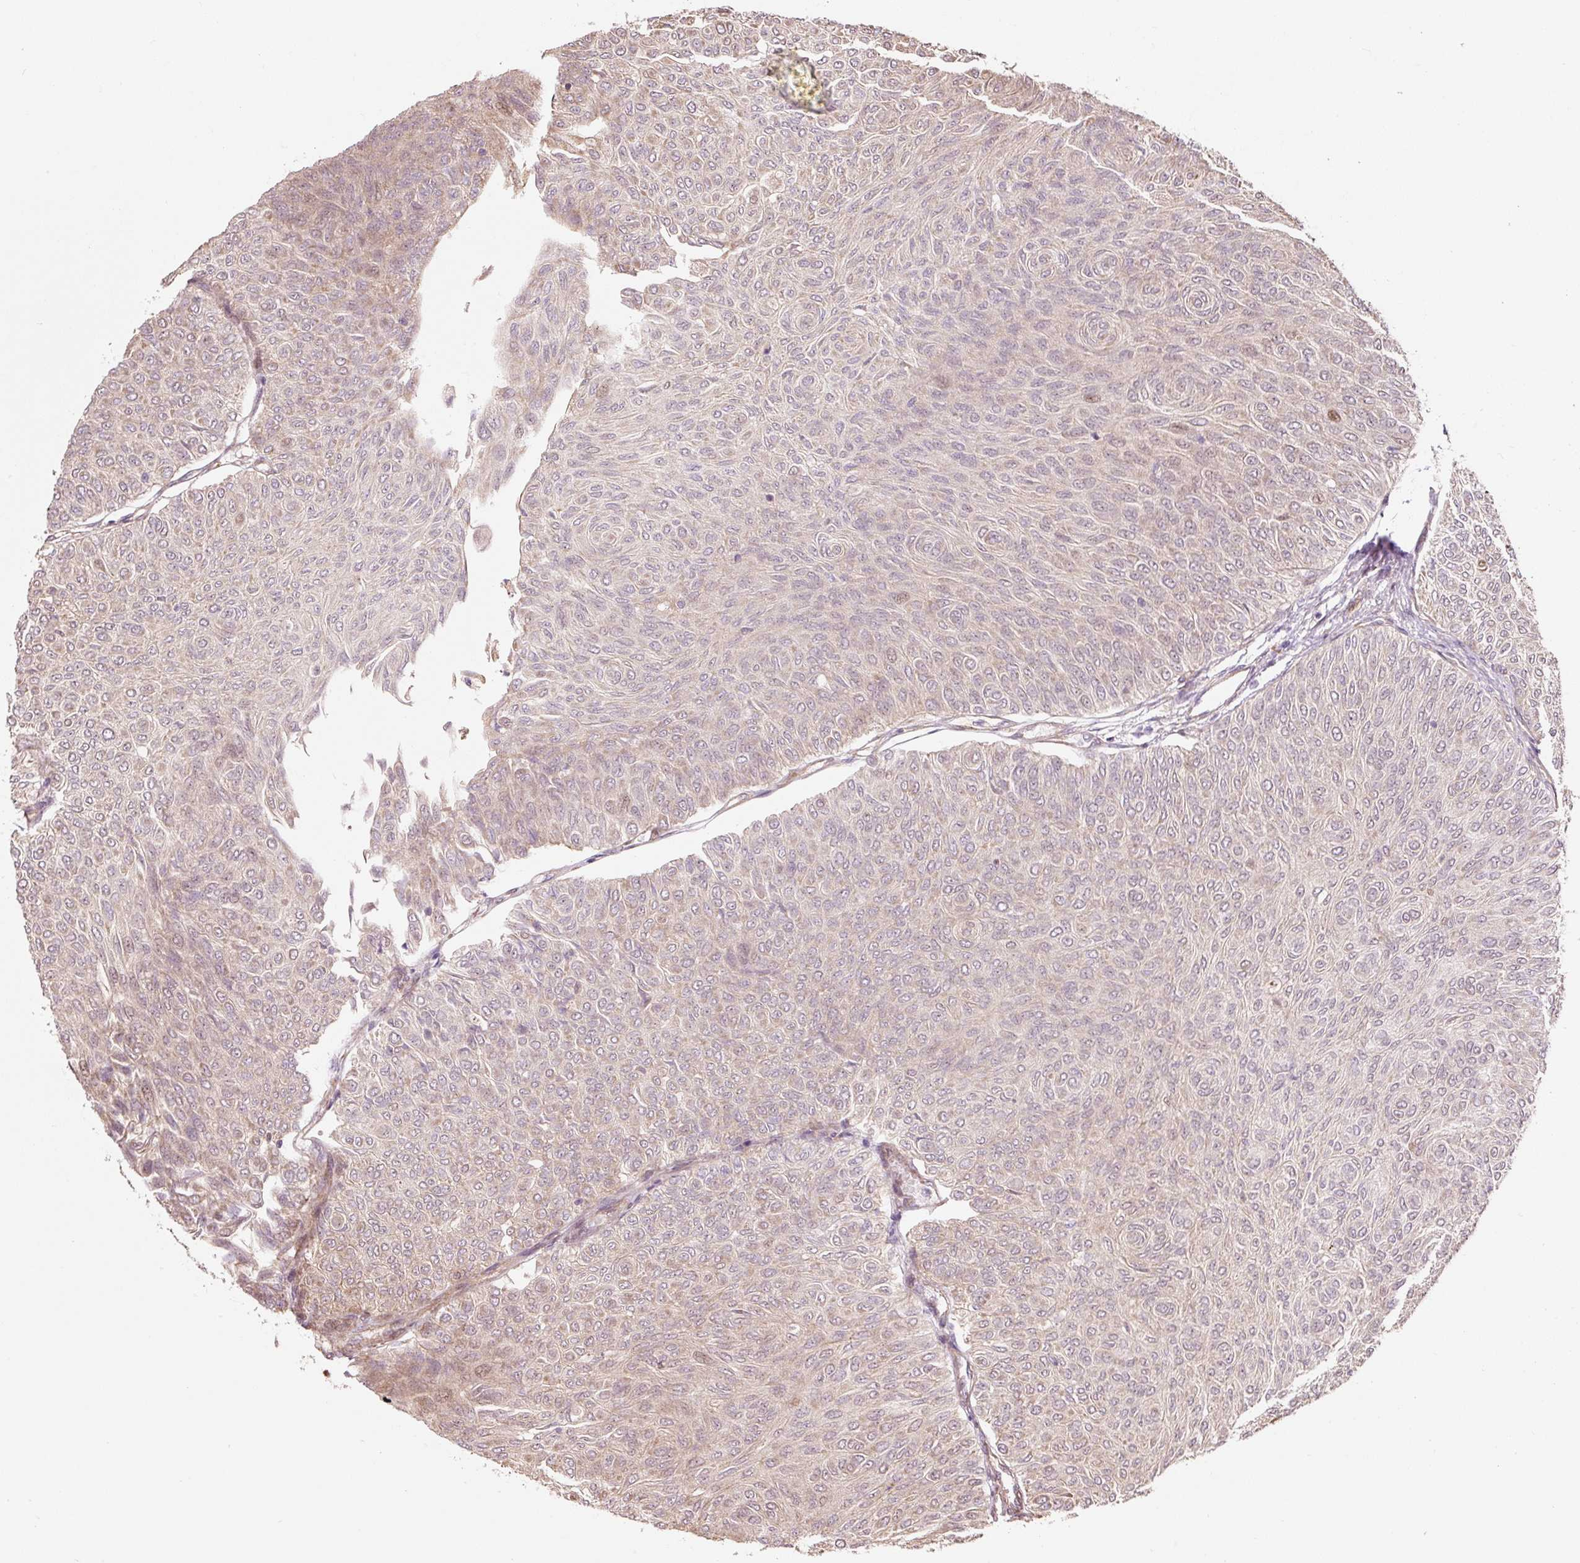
{"staining": {"intensity": "weak", "quantity": "25%-75%", "location": "cytoplasmic/membranous,nuclear"}, "tissue": "urothelial cancer", "cell_type": "Tumor cells", "image_type": "cancer", "snomed": [{"axis": "morphology", "description": "Urothelial carcinoma, Low grade"}, {"axis": "topography", "description": "Urinary bladder"}], "caption": "Human low-grade urothelial carcinoma stained with a protein marker displays weak staining in tumor cells.", "gene": "ETF1", "patient": {"sex": "male", "age": 78}}